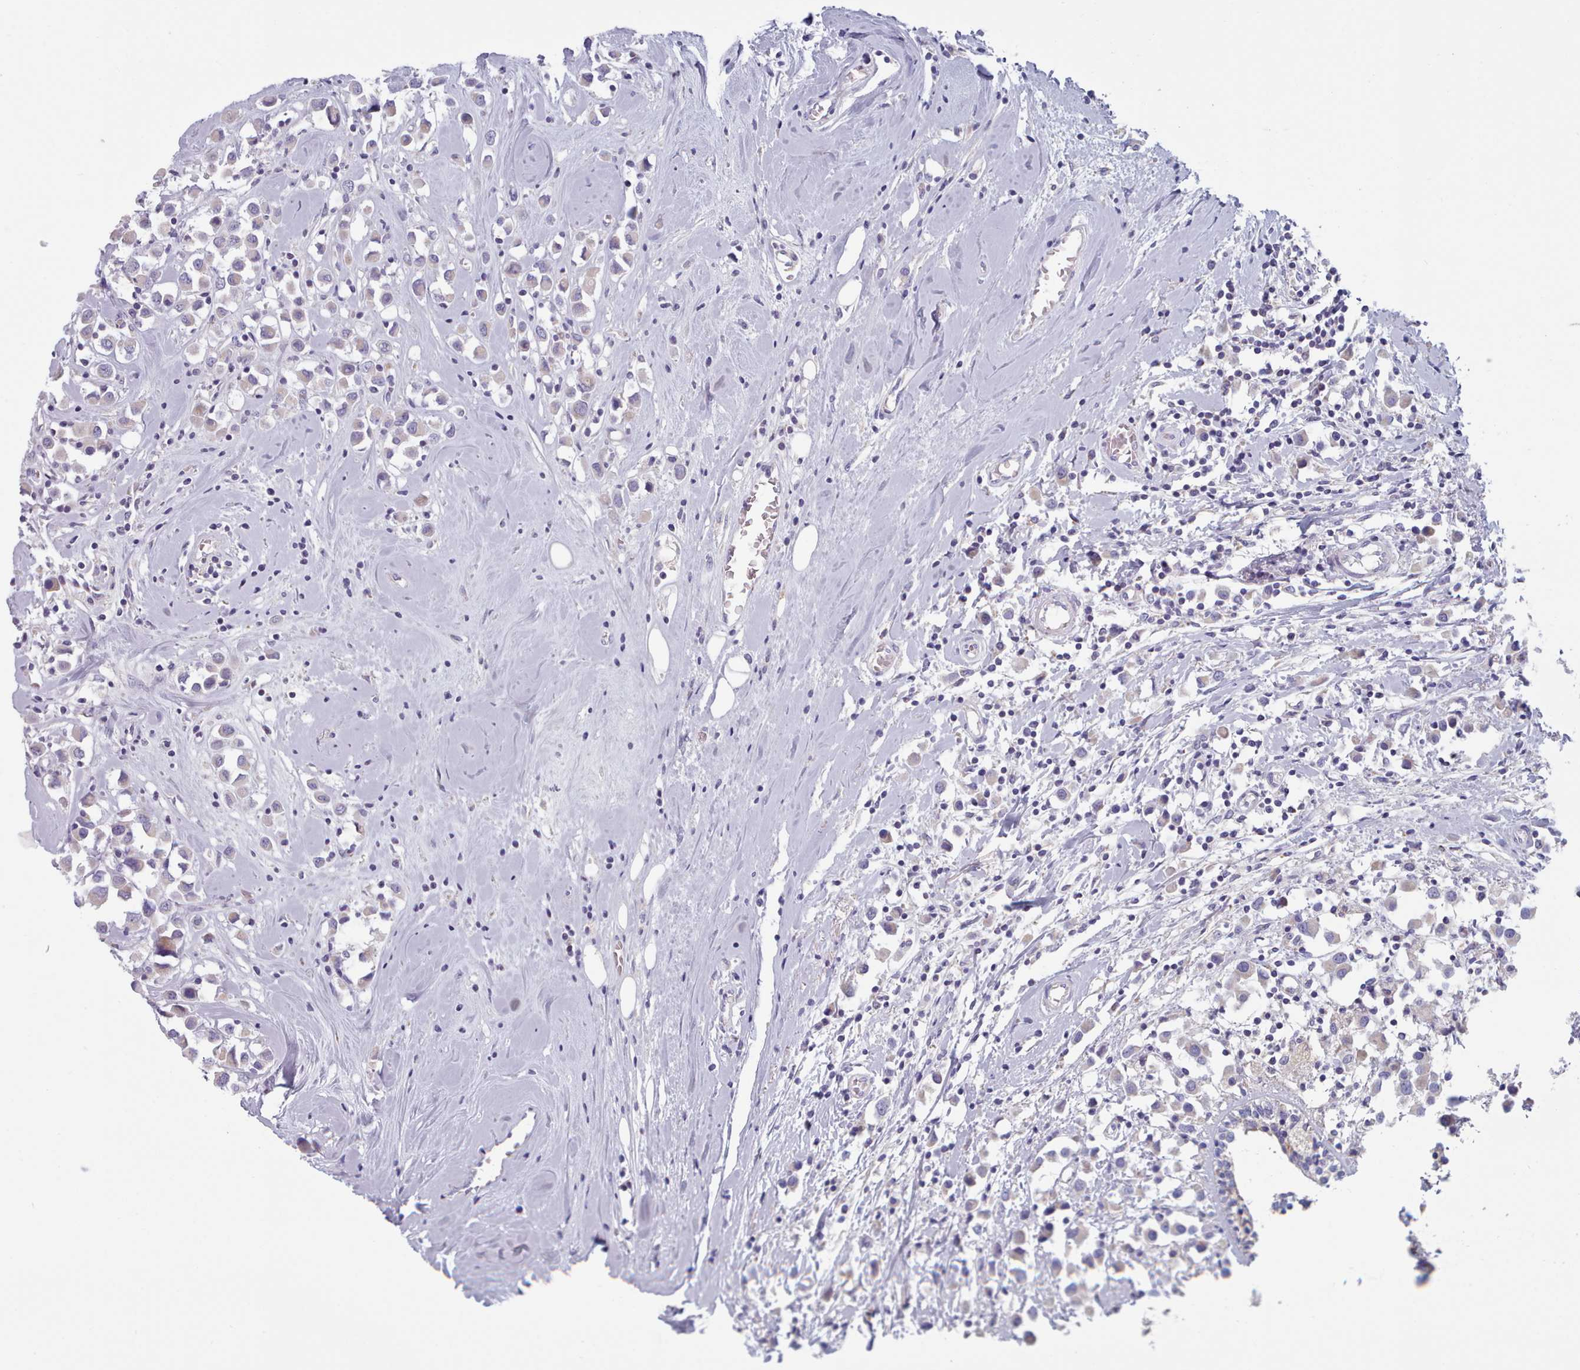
{"staining": {"intensity": "negative", "quantity": "none", "location": "none"}, "tissue": "breast cancer", "cell_type": "Tumor cells", "image_type": "cancer", "snomed": [{"axis": "morphology", "description": "Duct carcinoma"}, {"axis": "topography", "description": "Breast"}], "caption": "Breast invasive ductal carcinoma stained for a protein using immunohistochemistry (IHC) exhibits no staining tumor cells.", "gene": "HAO1", "patient": {"sex": "female", "age": 61}}